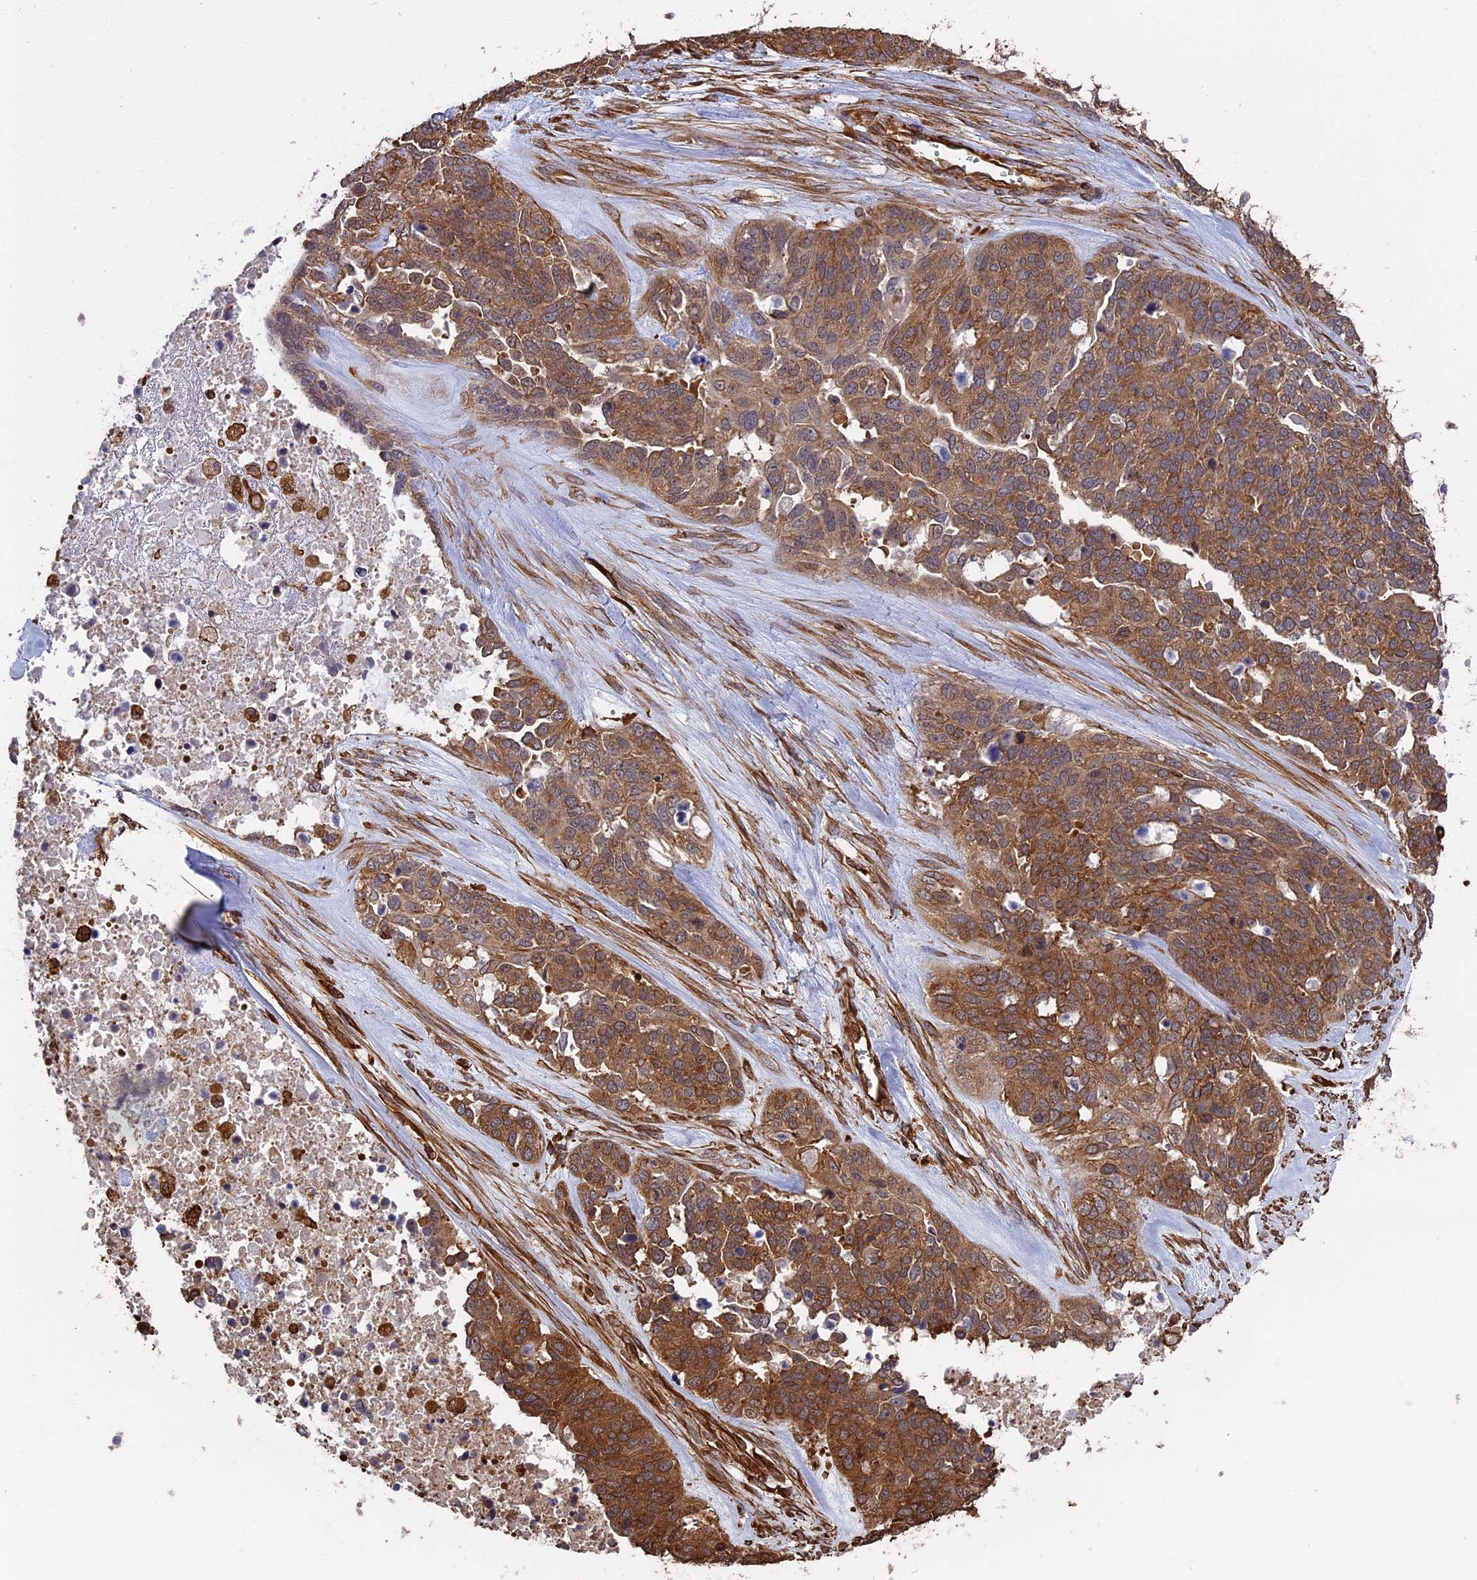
{"staining": {"intensity": "strong", "quantity": ">75%", "location": "cytoplasmic/membranous"}, "tissue": "ovarian cancer", "cell_type": "Tumor cells", "image_type": "cancer", "snomed": [{"axis": "morphology", "description": "Cystadenocarcinoma, serous, NOS"}, {"axis": "topography", "description": "Ovary"}], "caption": "Brown immunohistochemical staining in ovarian serous cystadenocarcinoma reveals strong cytoplasmic/membranous expression in approximately >75% of tumor cells. (Stains: DAB in brown, nuclei in blue, Microscopy: brightfield microscopy at high magnification).", "gene": "CCDC124", "patient": {"sex": "female", "age": 44}}